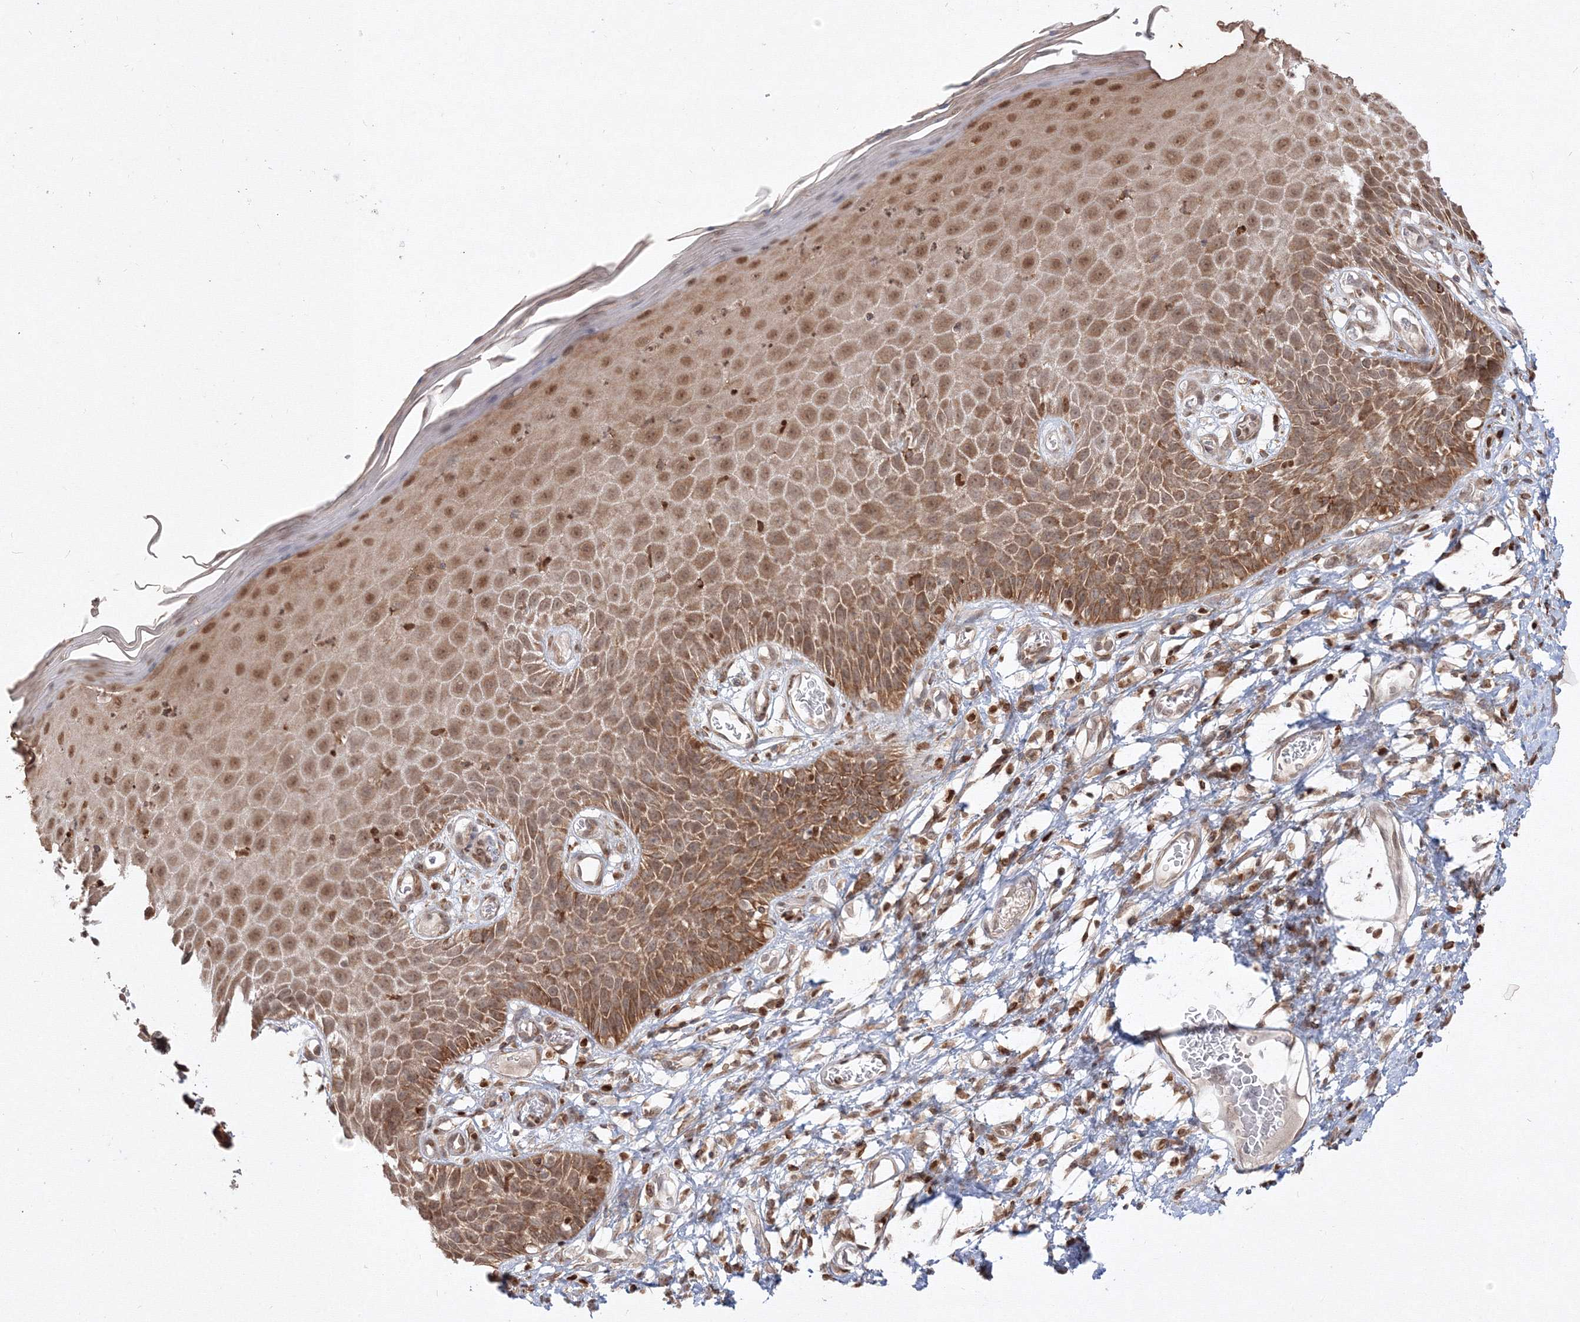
{"staining": {"intensity": "moderate", "quantity": ">75%", "location": "cytoplasmic/membranous,nuclear"}, "tissue": "skin", "cell_type": "Epidermal cells", "image_type": "normal", "snomed": [{"axis": "morphology", "description": "Normal tissue, NOS"}, {"axis": "topography", "description": "Vulva"}], "caption": "IHC (DAB (3,3'-diaminobenzidine)) staining of normal skin displays moderate cytoplasmic/membranous,nuclear protein staining in approximately >75% of epidermal cells.", "gene": "TMEM50B", "patient": {"sex": "female", "age": 68}}